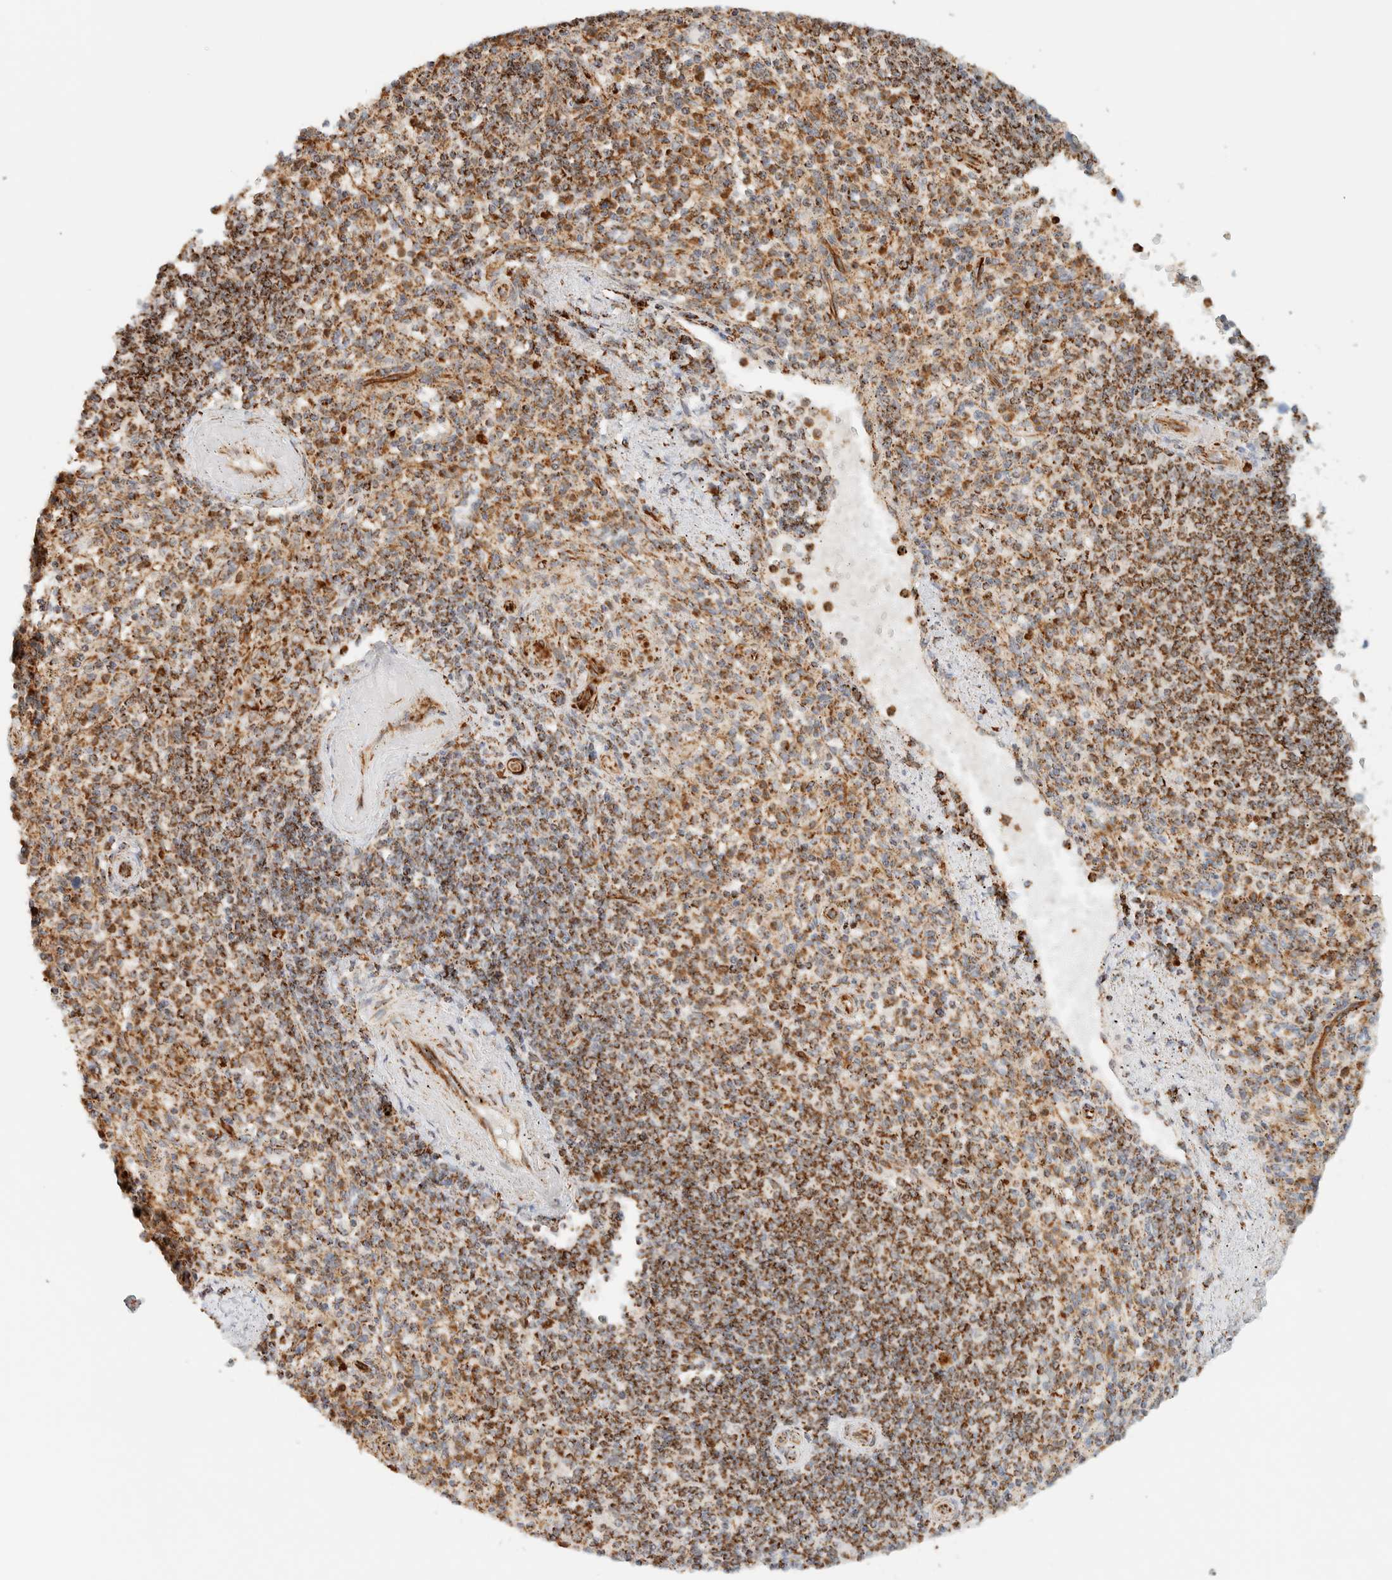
{"staining": {"intensity": "moderate", "quantity": ">75%", "location": "cytoplasmic/membranous"}, "tissue": "spleen", "cell_type": "Cells in red pulp", "image_type": "normal", "snomed": [{"axis": "morphology", "description": "Normal tissue, NOS"}, {"axis": "topography", "description": "Spleen"}], "caption": "A brown stain highlights moderate cytoplasmic/membranous expression of a protein in cells in red pulp of unremarkable spleen.", "gene": "KIFAP3", "patient": {"sex": "male", "age": 72}}